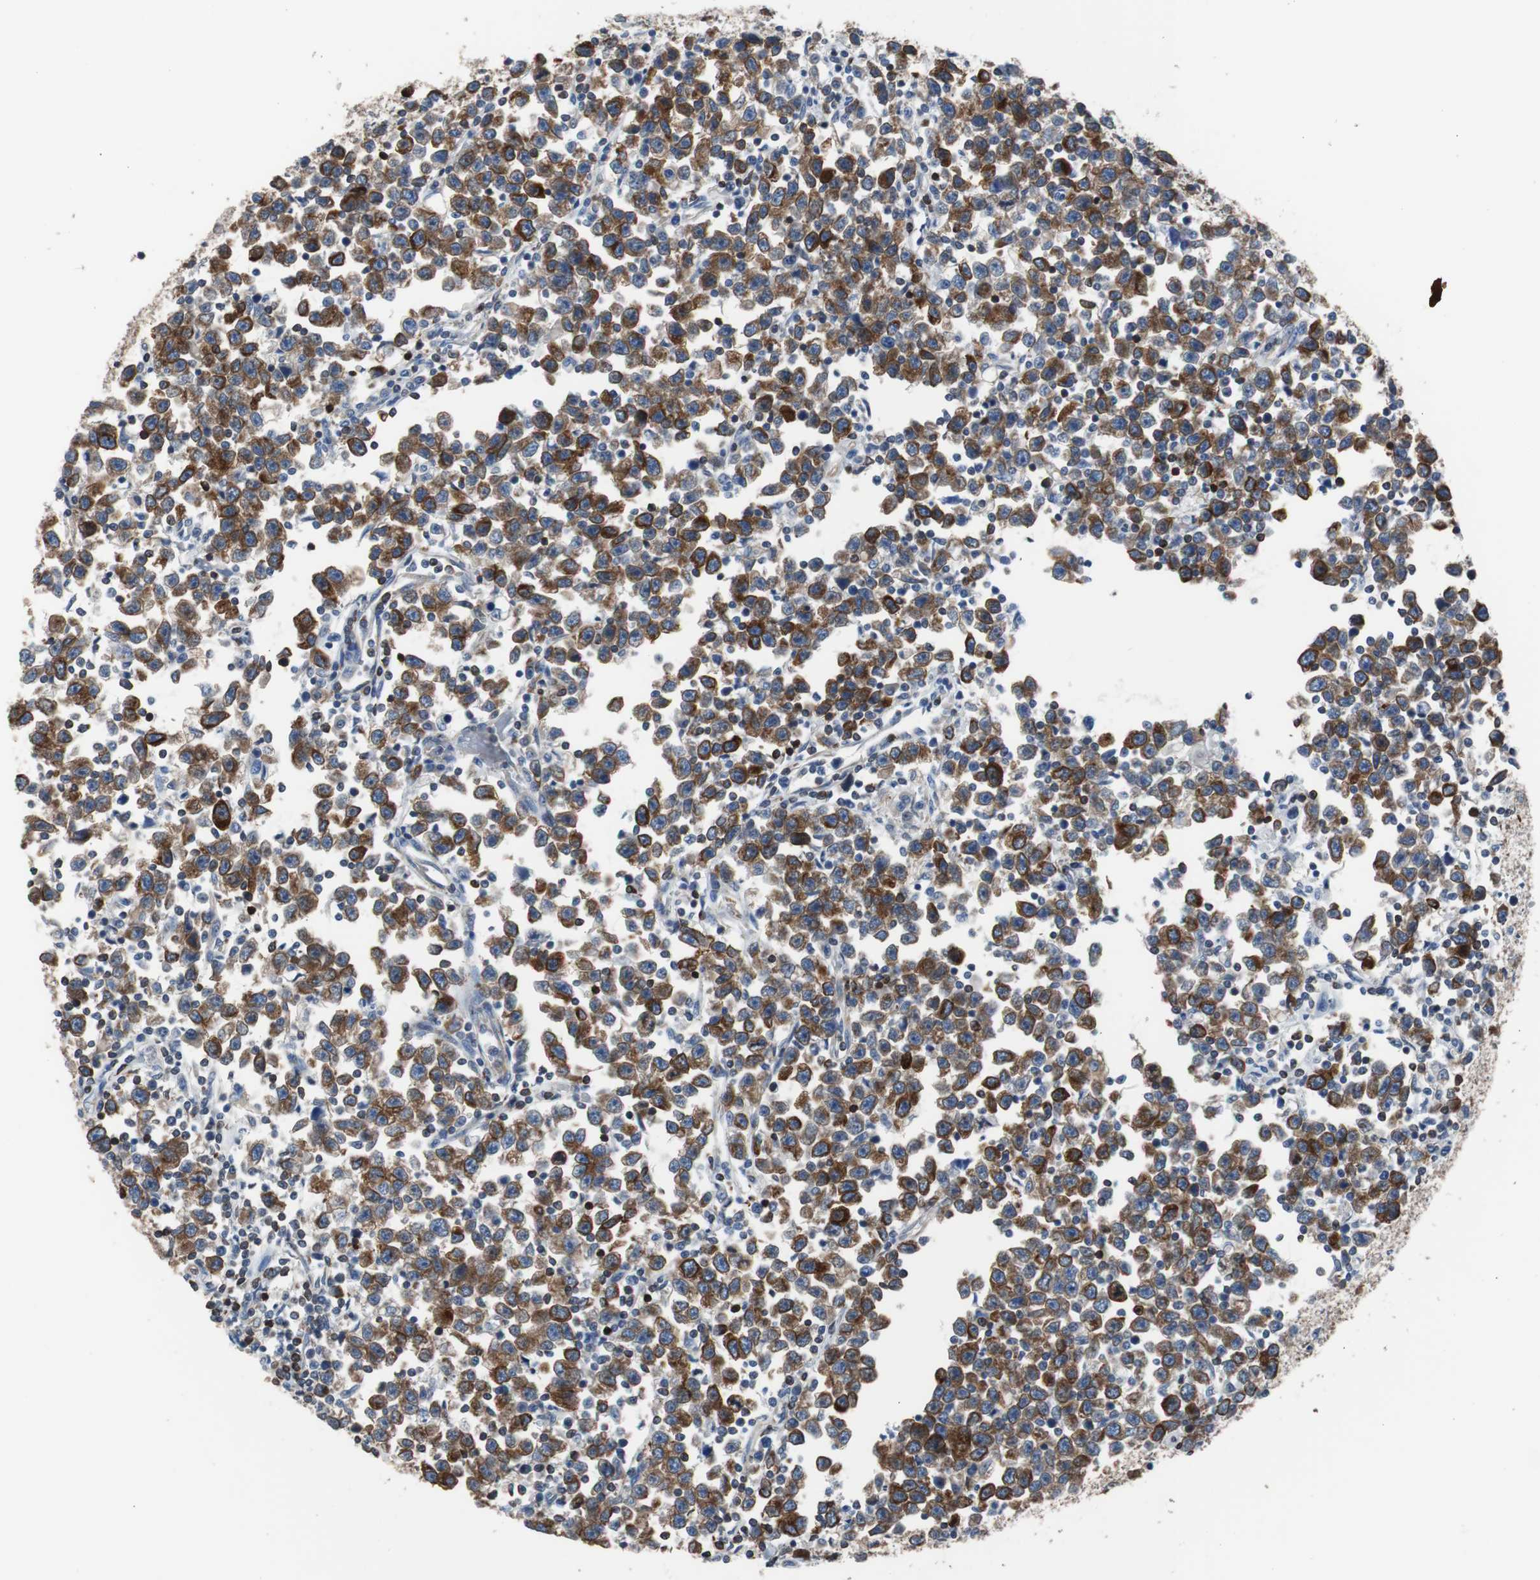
{"staining": {"intensity": "strong", "quantity": ">75%", "location": "cytoplasmic/membranous"}, "tissue": "testis cancer", "cell_type": "Tumor cells", "image_type": "cancer", "snomed": [{"axis": "morphology", "description": "Seminoma, NOS"}, {"axis": "topography", "description": "Testis"}], "caption": "Testis cancer (seminoma) tissue reveals strong cytoplasmic/membranous expression in approximately >75% of tumor cells, visualized by immunohistochemistry. Using DAB (3,3'-diaminobenzidine) (brown) and hematoxylin (blue) stains, captured at high magnification using brightfield microscopy.", "gene": "PBXIP1", "patient": {"sex": "male", "age": 43}}